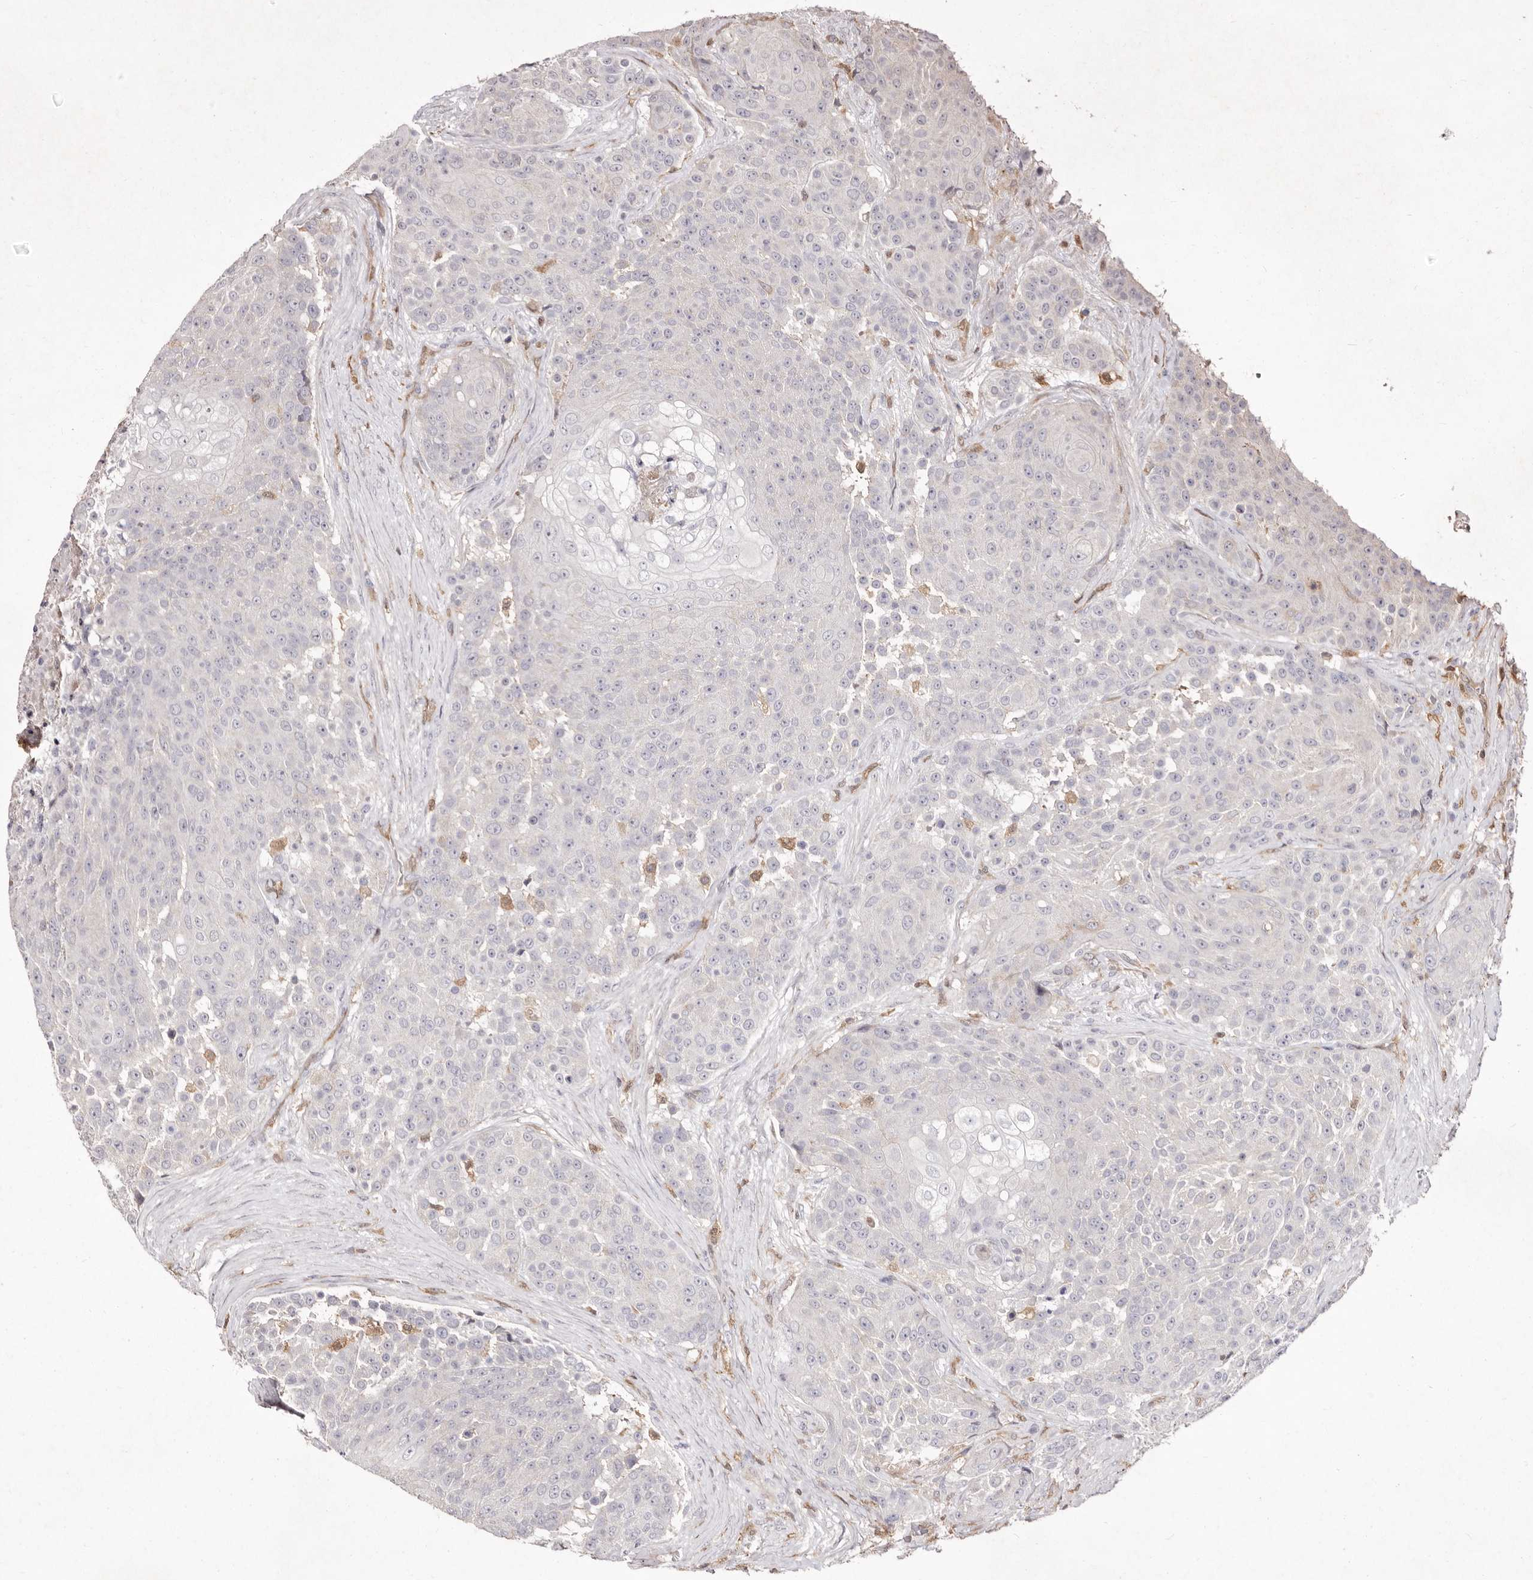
{"staining": {"intensity": "negative", "quantity": "none", "location": "none"}, "tissue": "urothelial cancer", "cell_type": "Tumor cells", "image_type": "cancer", "snomed": [{"axis": "morphology", "description": "Urothelial carcinoma, High grade"}, {"axis": "topography", "description": "Urinary bladder"}], "caption": "High-grade urothelial carcinoma stained for a protein using IHC demonstrates no expression tumor cells.", "gene": "GIMAP4", "patient": {"sex": "female", "age": 63}}